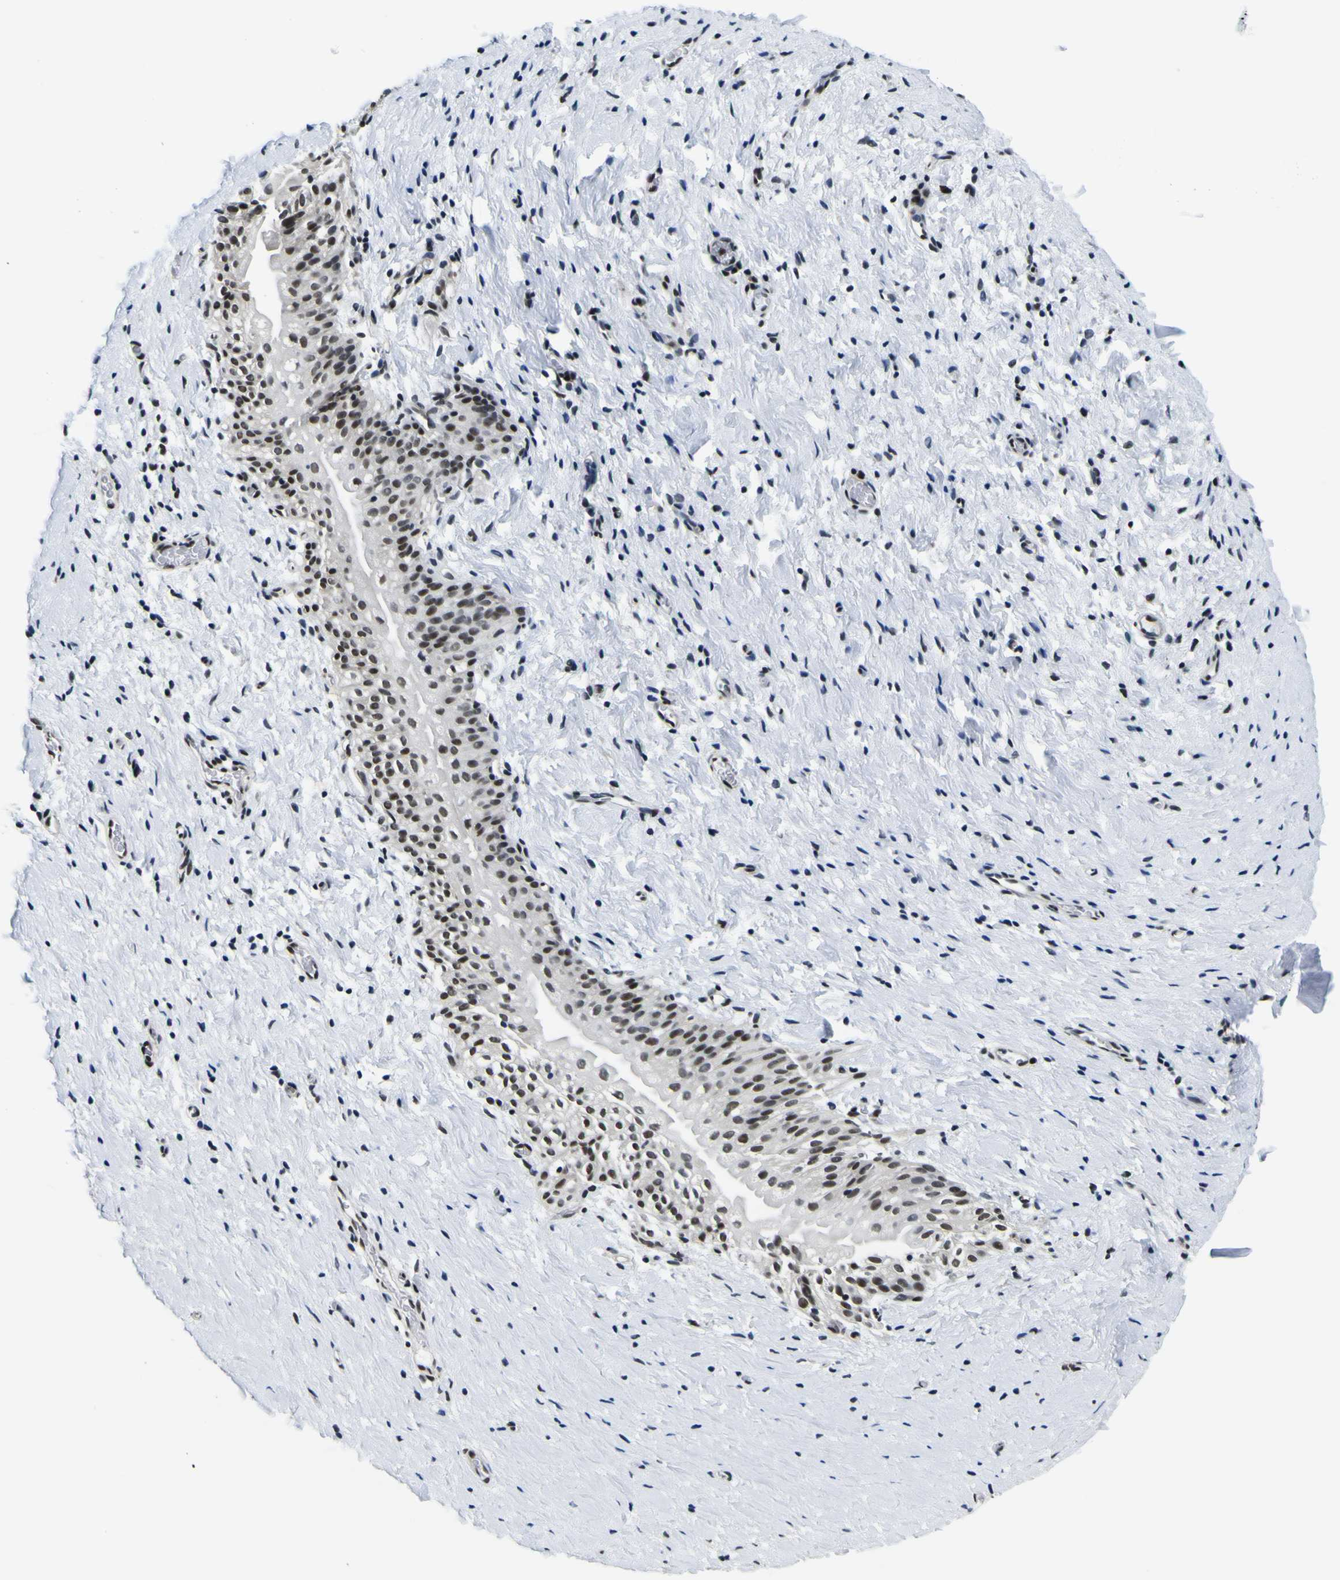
{"staining": {"intensity": "moderate", "quantity": "25%-75%", "location": "nuclear"}, "tissue": "smooth muscle", "cell_type": "Smooth muscle cells", "image_type": "normal", "snomed": [{"axis": "morphology", "description": "Normal tissue, NOS"}, {"axis": "topography", "description": "Smooth muscle"}], "caption": "Smooth muscle cells display medium levels of moderate nuclear staining in approximately 25%-75% of cells in benign smooth muscle. (DAB (3,3'-diaminobenzidine) IHC with brightfield microscopy, high magnification).", "gene": "SP1", "patient": {"sex": "male", "age": 16}}